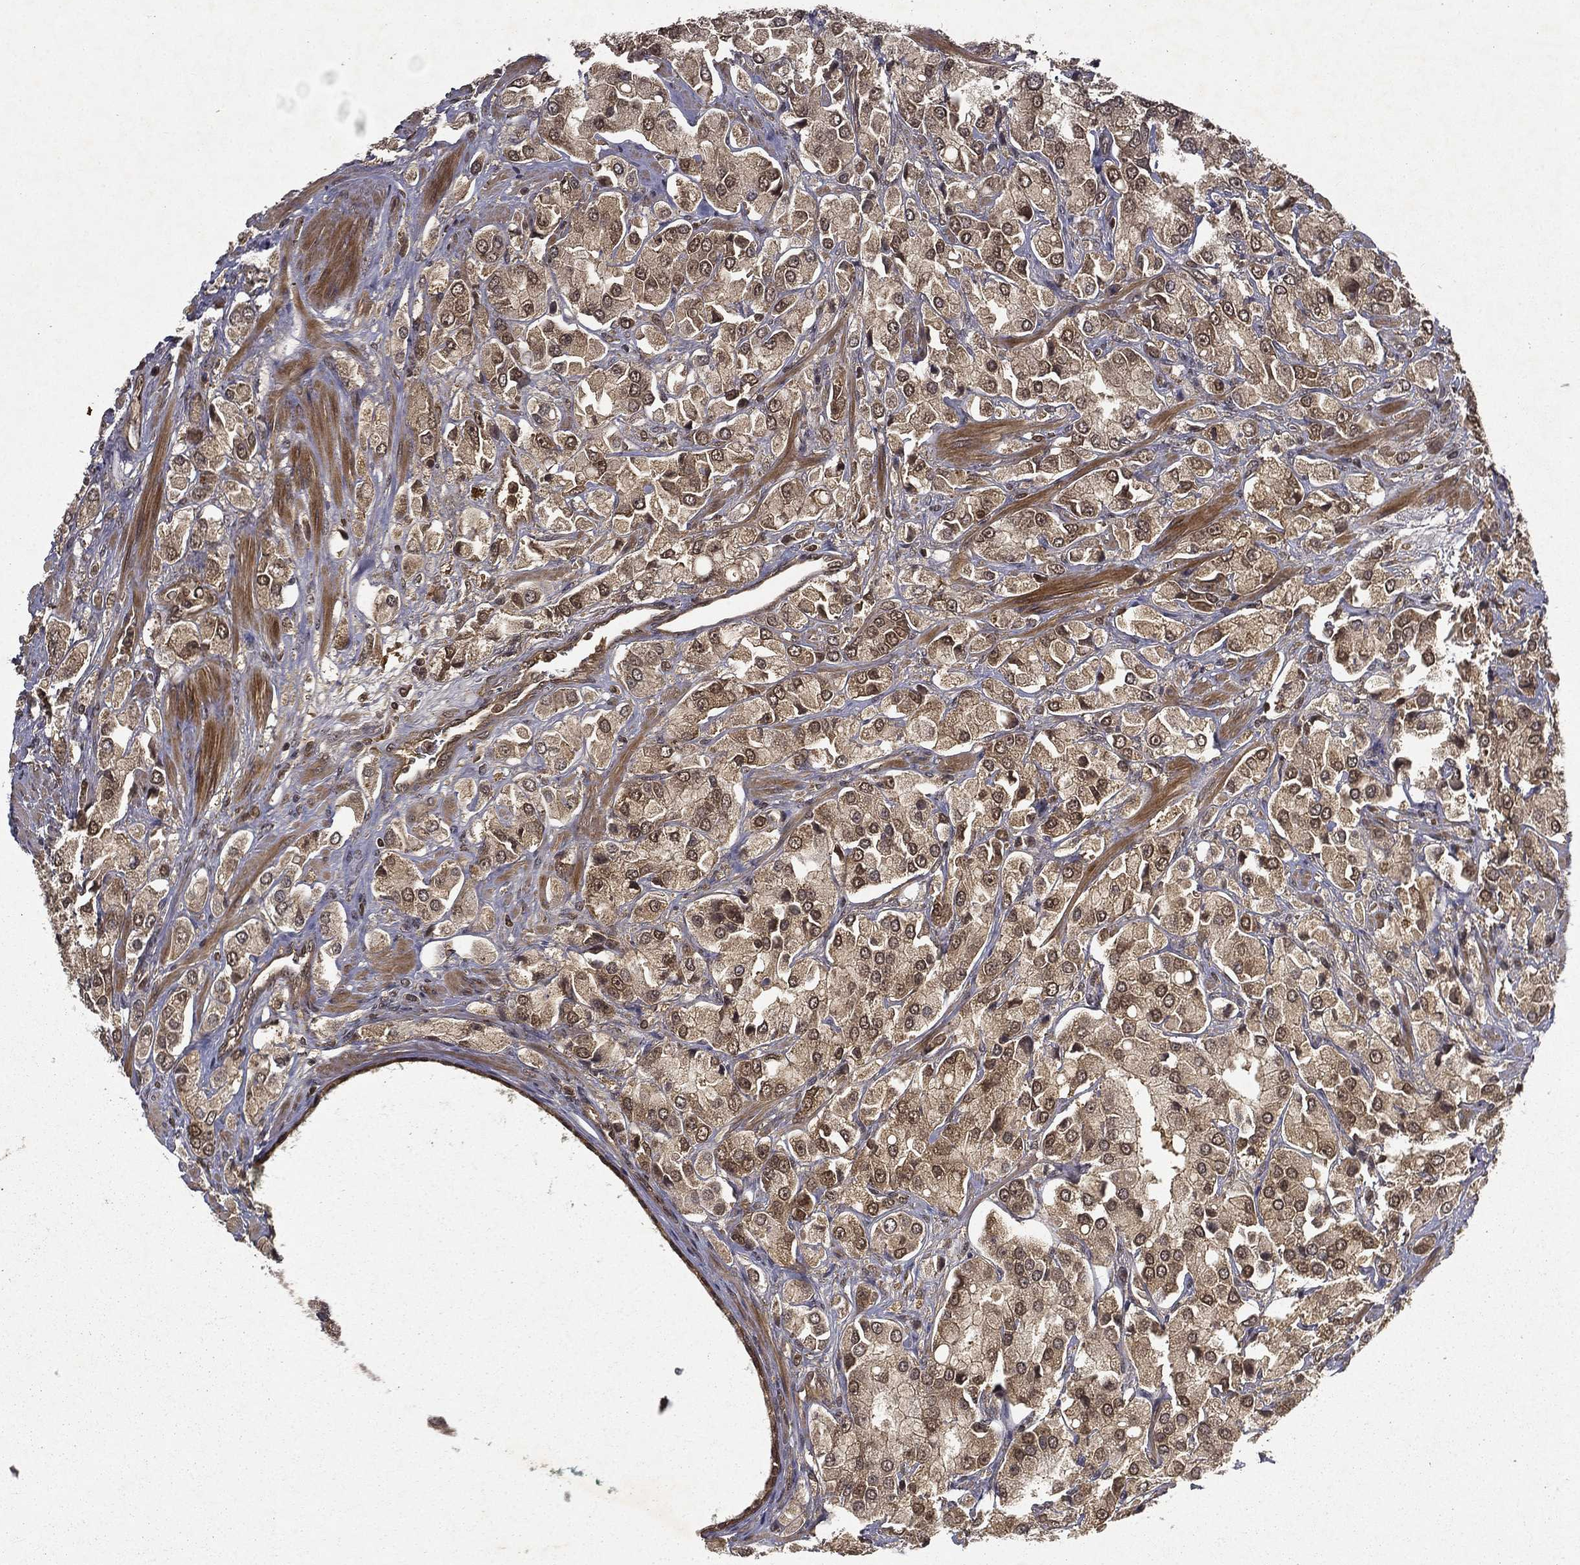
{"staining": {"intensity": "moderate", "quantity": "<25%", "location": "cytoplasmic/membranous,nuclear"}, "tissue": "prostate cancer", "cell_type": "Tumor cells", "image_type": "cancer", "snomed": [{"axis": "morphology", "description": "Adenocarcinoma, NOS"}, {"axis": "topography", "description": "Prostate and seminal vesicle, NOS"}, {"axis": "topography", "description": "Prostate"}], "caption": "Immunohistochemistry of prostate adenocarcinoma exhibits low levels of moderate cytoplasmic/membranous and nuclear positivity in about <25% of tumor cells. (IHC, brightfield microscopy, high magnification).", "gene": "FGD1", "patient": {"sex": "male", "age": 64}}